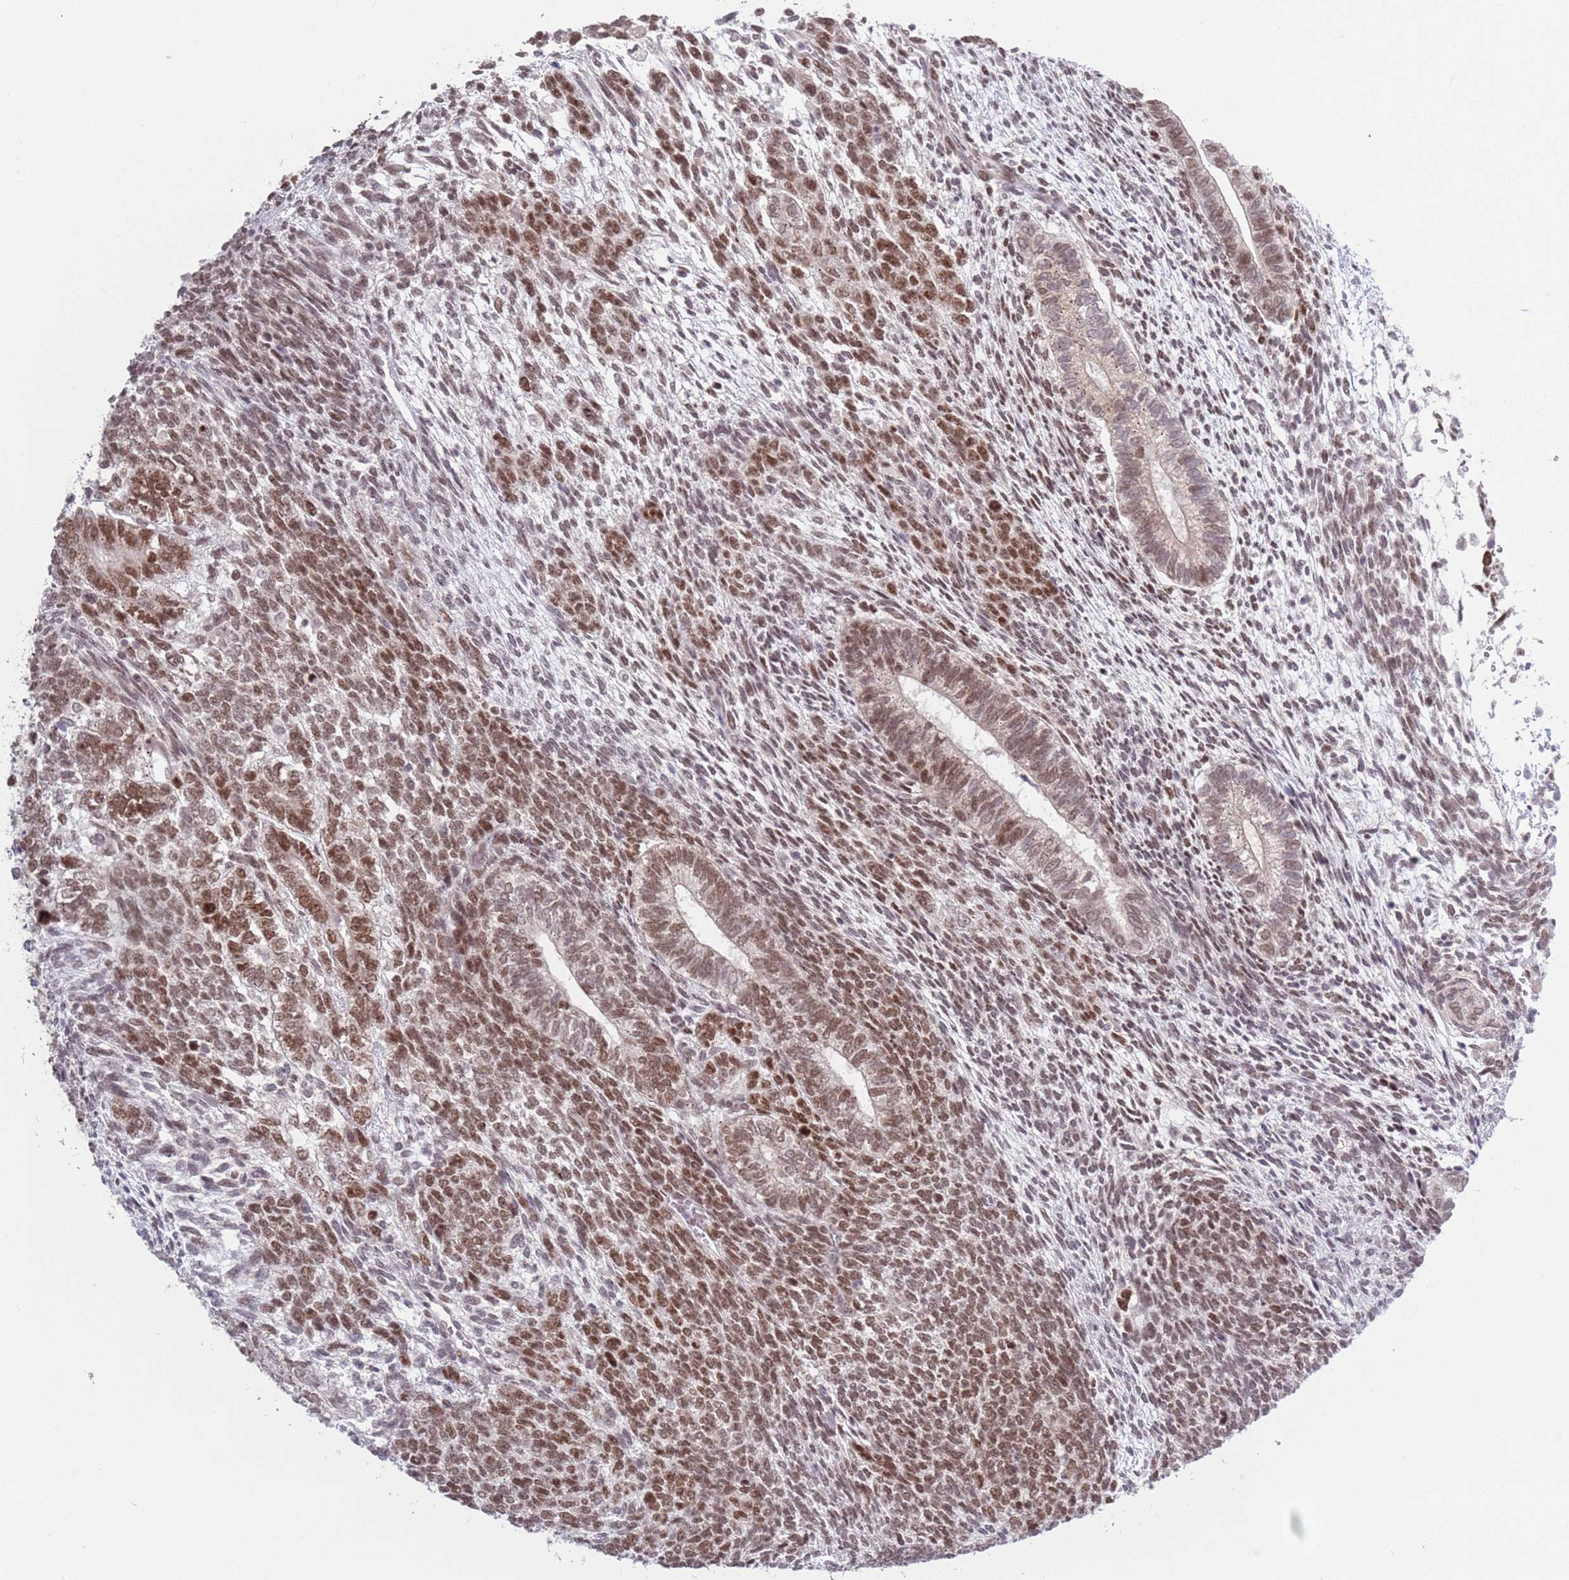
{"staining": {"intensity": "moderate", "quantity": ">75%", "location": "nuclear"}, "tissue": "testis cancer", "cell_type": "Tumor cells", "image_type": "cancer", "snomed": [{"axis": "morphology", "description": "Carcinoma, Embryonal, NOS"}, {"axis": "topography", "description": "Testis"}], "caption": "Tumor cells display moderate nuclear staining in about >75% of cells in testis cancer.", "gene": "MRPL34", "patient": {"sex": "male", "age": 23}}